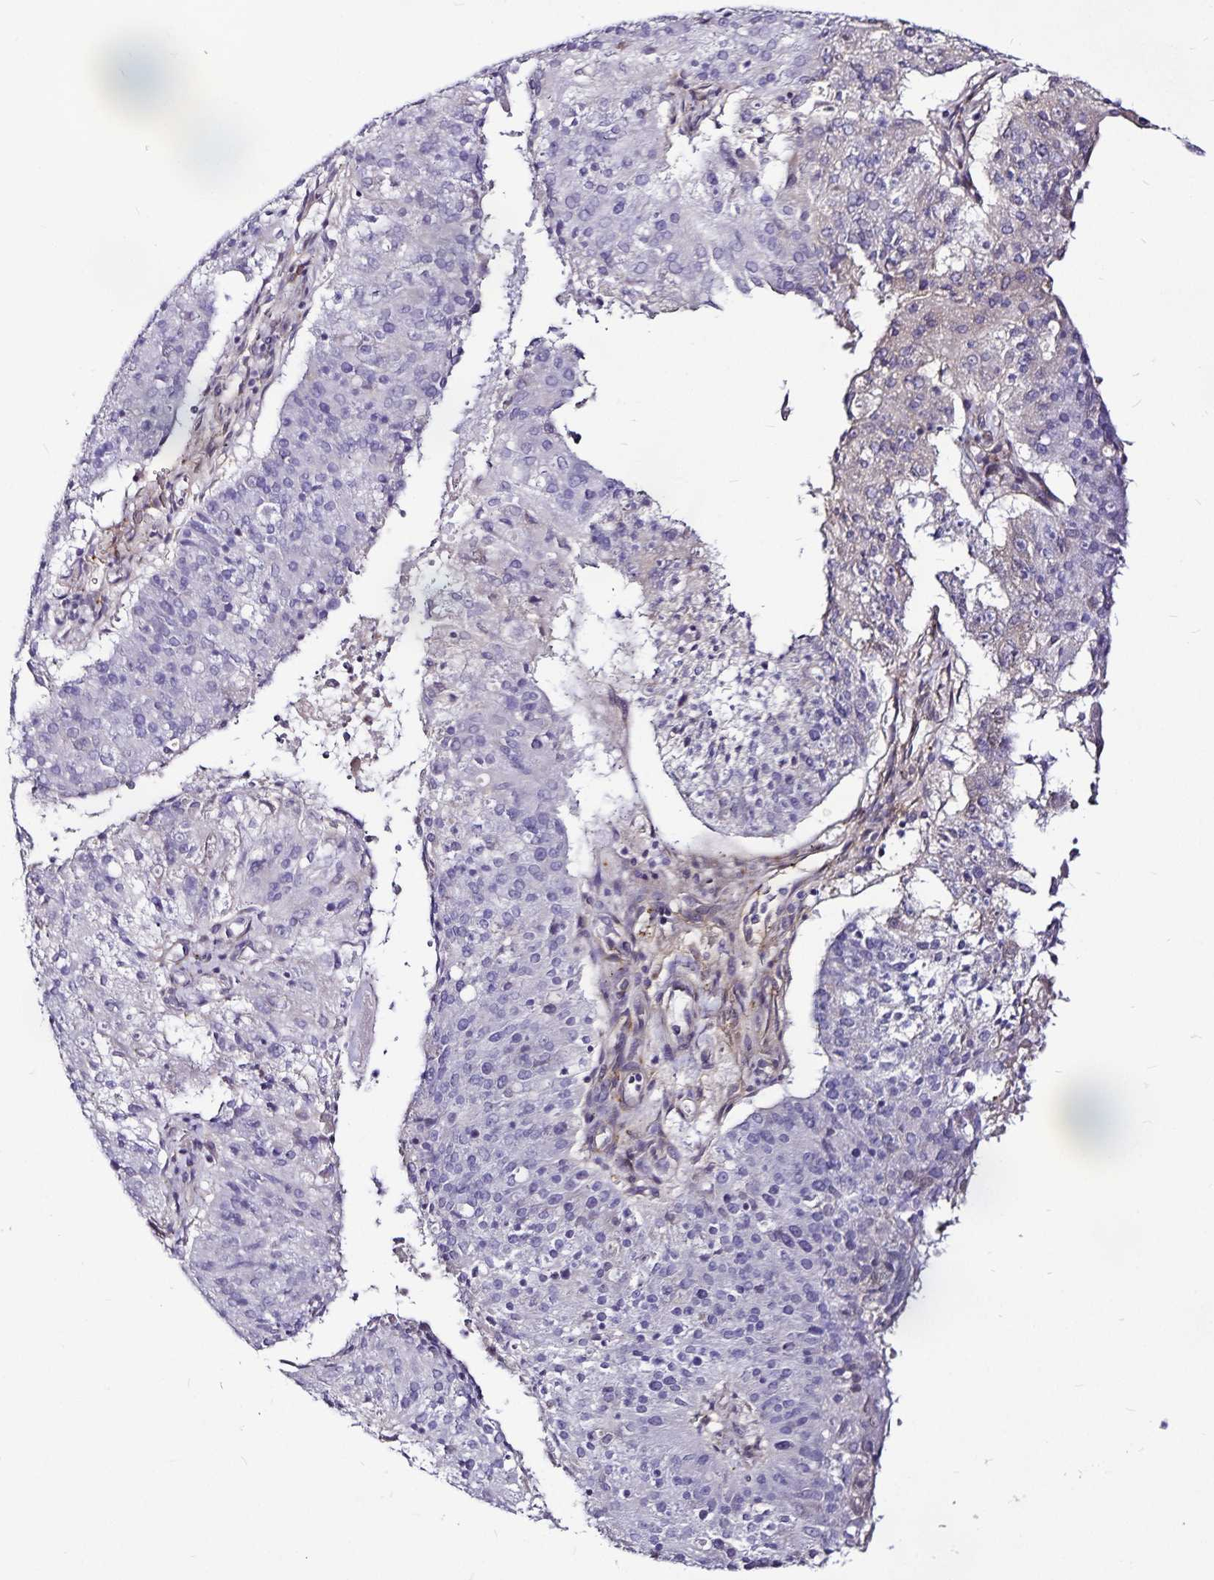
{"staining": {"intensity": "negative", "quantity": "none", "location": "none"}, "tissue": "endometrial cancer", "cell_type": "Tumor cells", "image_type": "cancer", "snomed": [{"axis": "morphology", "description": "Adenocarcinoma, NOS"}, {"axis": "topography", "description": "Endometrium"}], "caption": "This is a micrograph of IHC staining of endometrial cancer, which shows no staining in tumor cells.", "gene": "GNG12", "patient": {"sex": "female", "age": 82}}